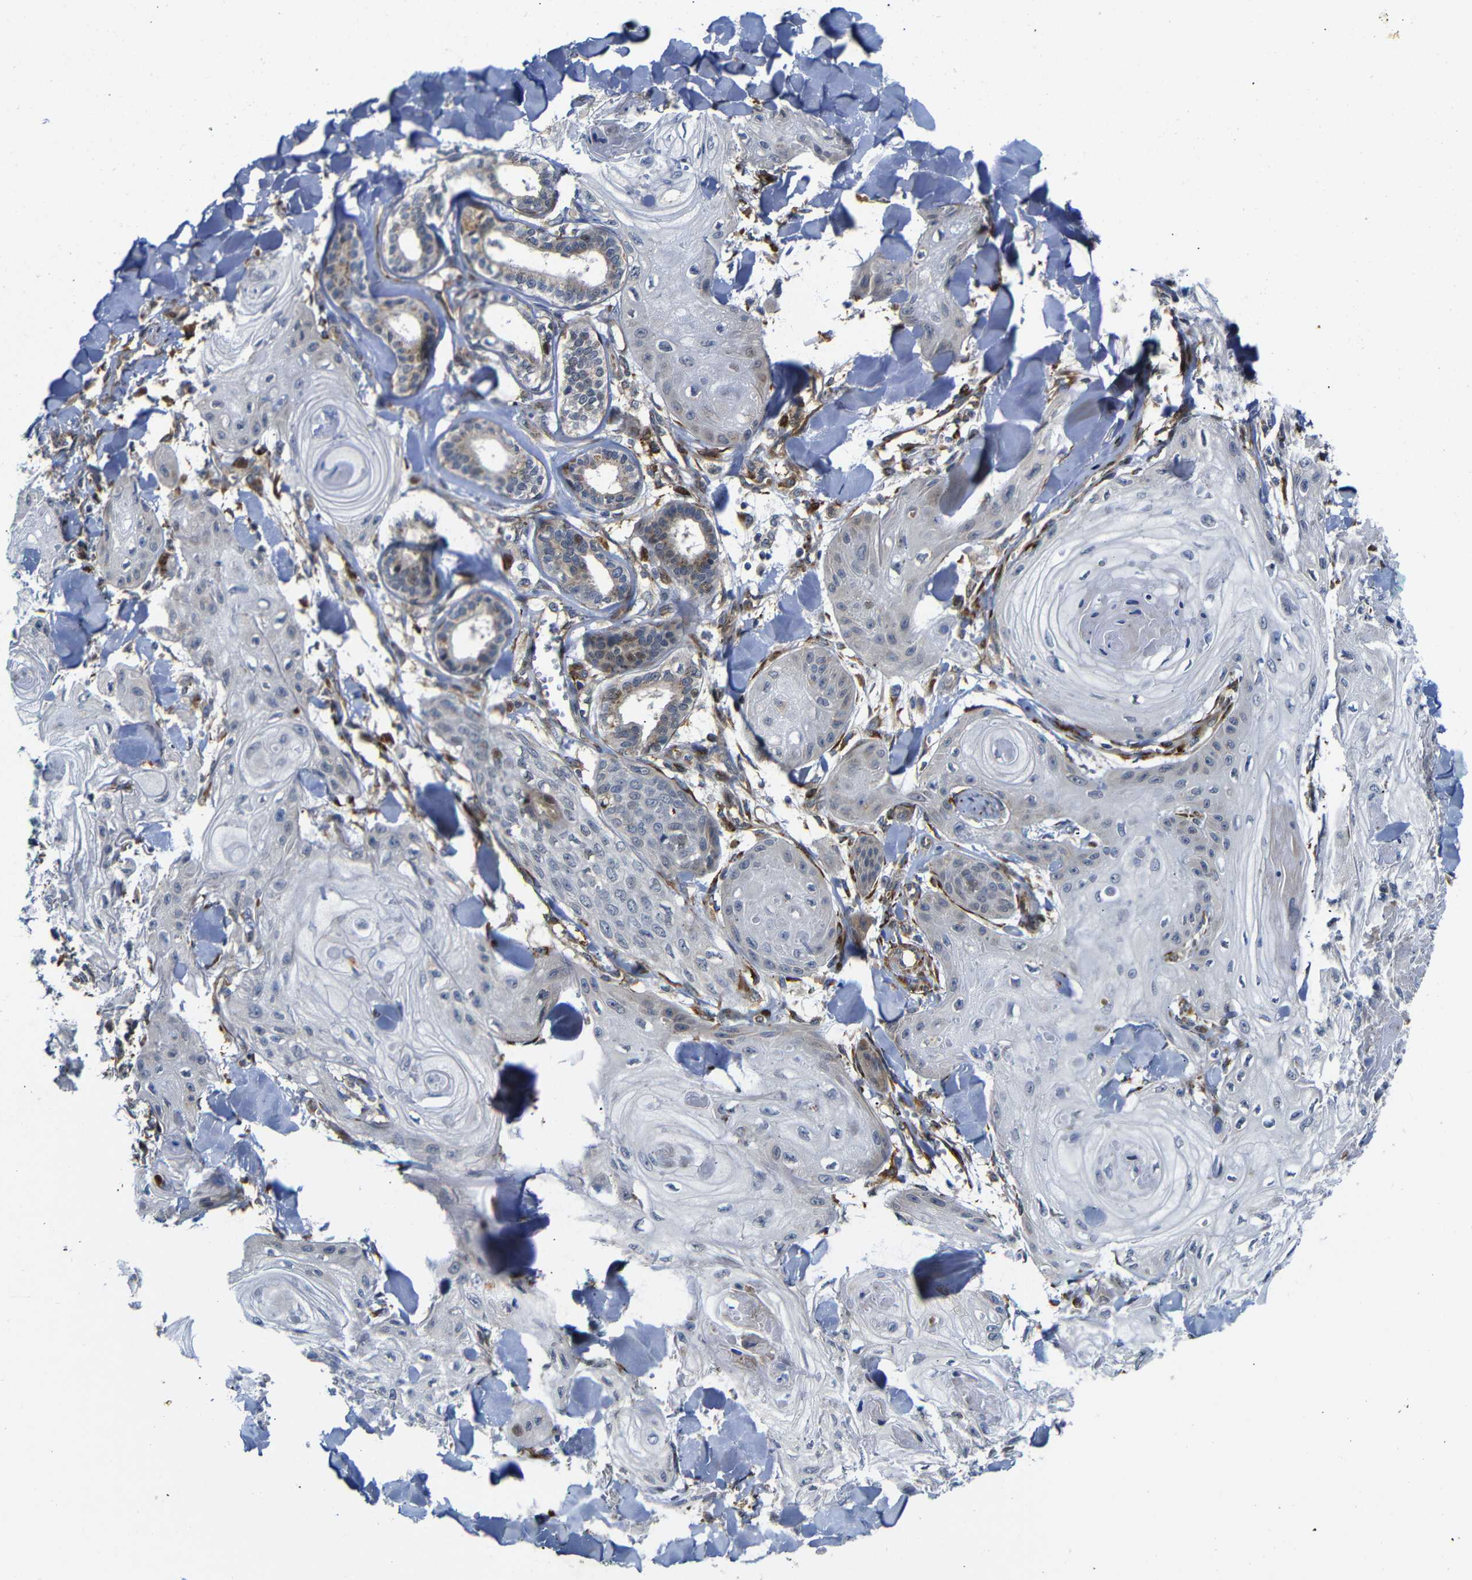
{"staining": {"intensity": "weak", "quantity": "25%-75%", "location": "cytoplasmic/membranous"}, "tissue": "skin cancer", "cell_type": "Tumor cells", "image_type": "cancer", "snomed": [{"axis": "morphology", "description": "Squamous cell carcinoma, NOS"}, {"axis": "topography", "description": "Skin"}], "caption": "Immunohistochemistry staining of skin squamous cell carcinoma, which reveals low levels of weak cytoplasmic/membranous staining in about 25%-75% of tumor cells indicating weak cytoplasmic/membranous protein expression. The staining was performed using DAB (brown) for protein detection and nuclei were counterstained in hematoxylin (blue).", "gene": "PARP14", "patient": {"sex": "male", "age": 74}}